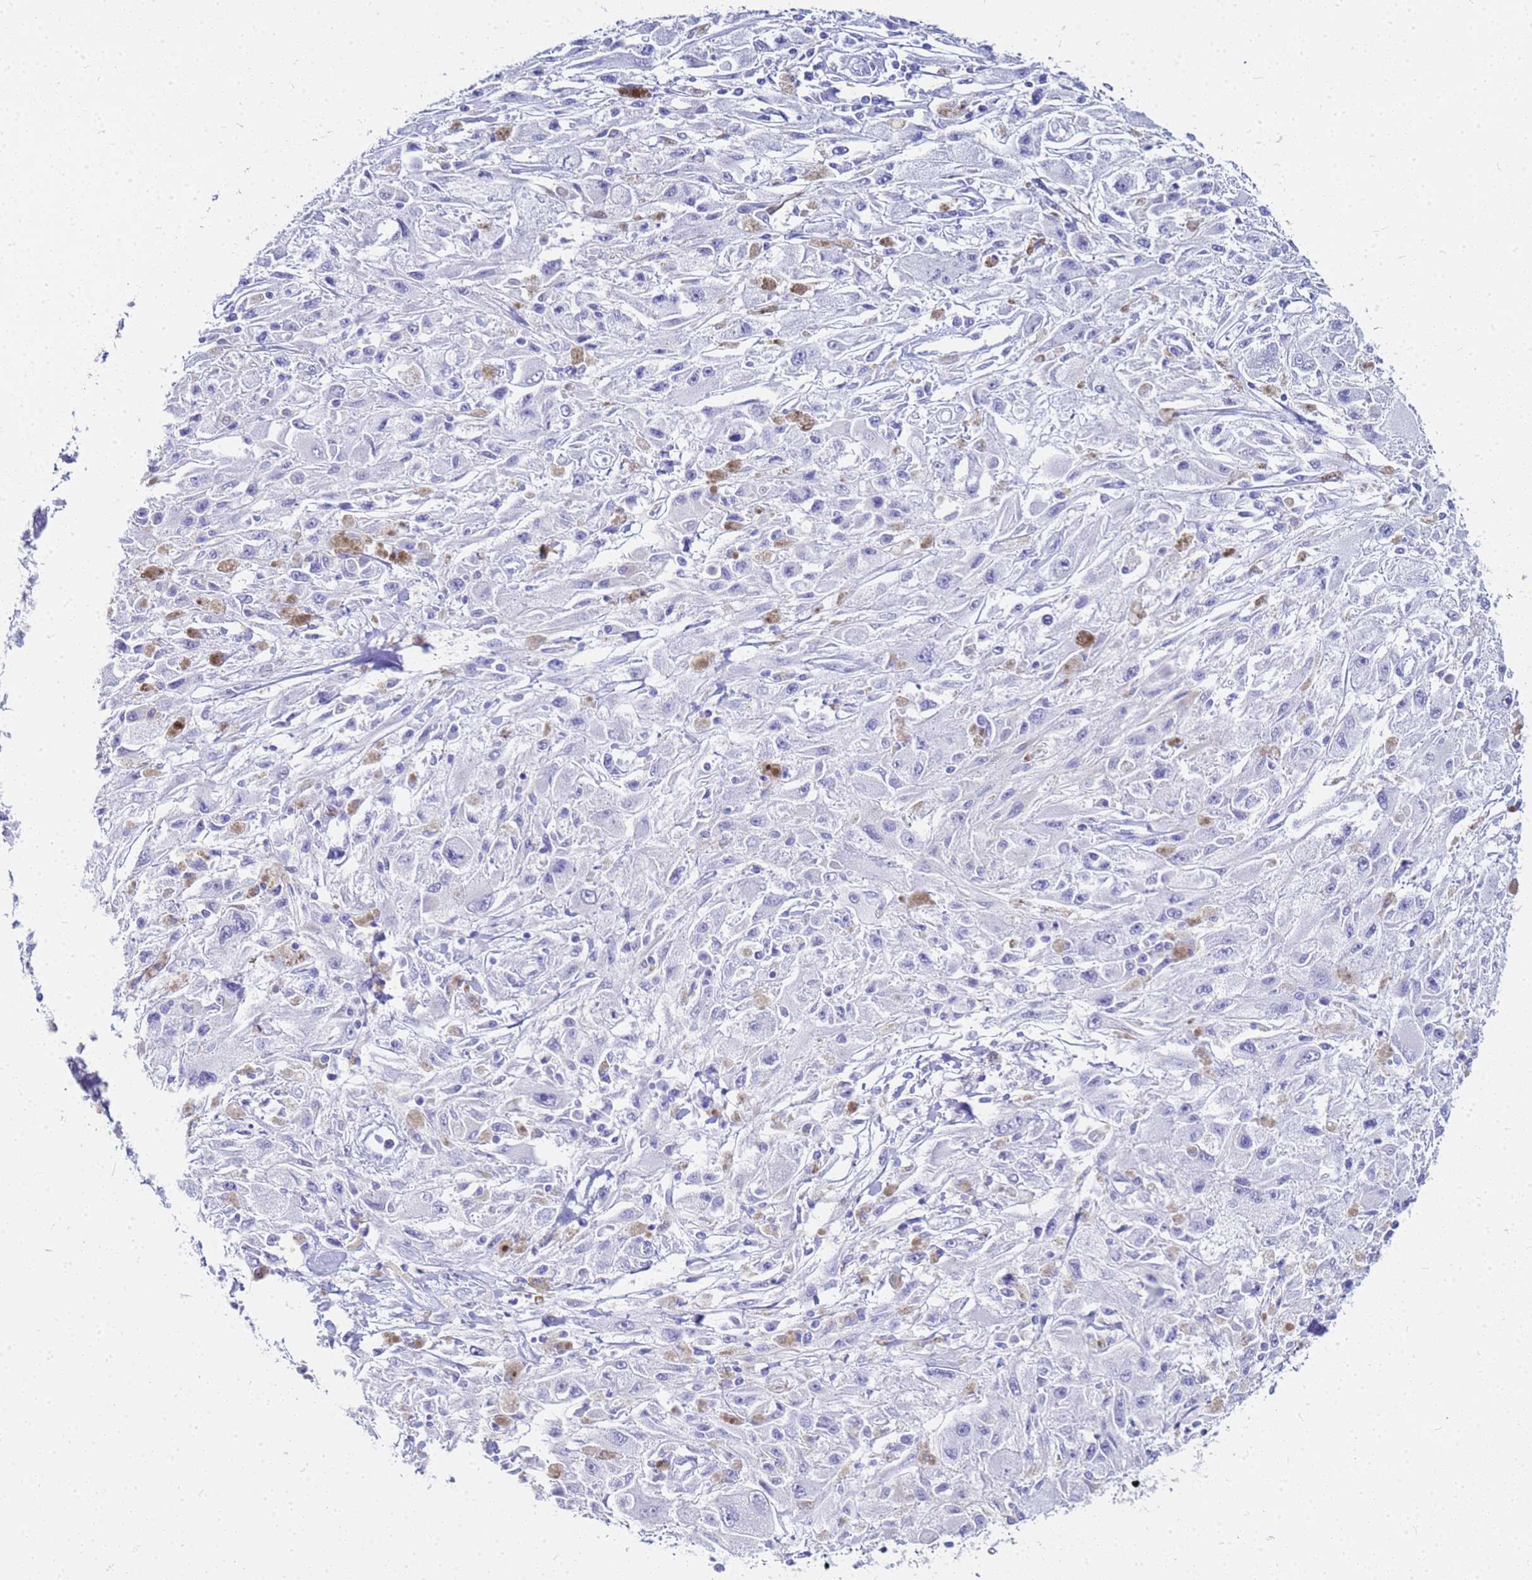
{"staining": {"intensity": "negative", "quantity": "none", "location": "none"}, "tissue": "melanoma", "cell_type": "Tumor cells", "image_type": "cancer", "snomed": [{"axis": "morphology", "description": "Malignant melanoma, Metastatic site"}, {"axis": "topography", "description": "Skin"}], "caption": "There is no significant positivity in tumor cells of melanoma. The staining is performed using DAB brown chromogen with nuclei counter-stained in using hematoxylin.", "gene": "CKB", "patient": {"sex": "male", "age": 53}}